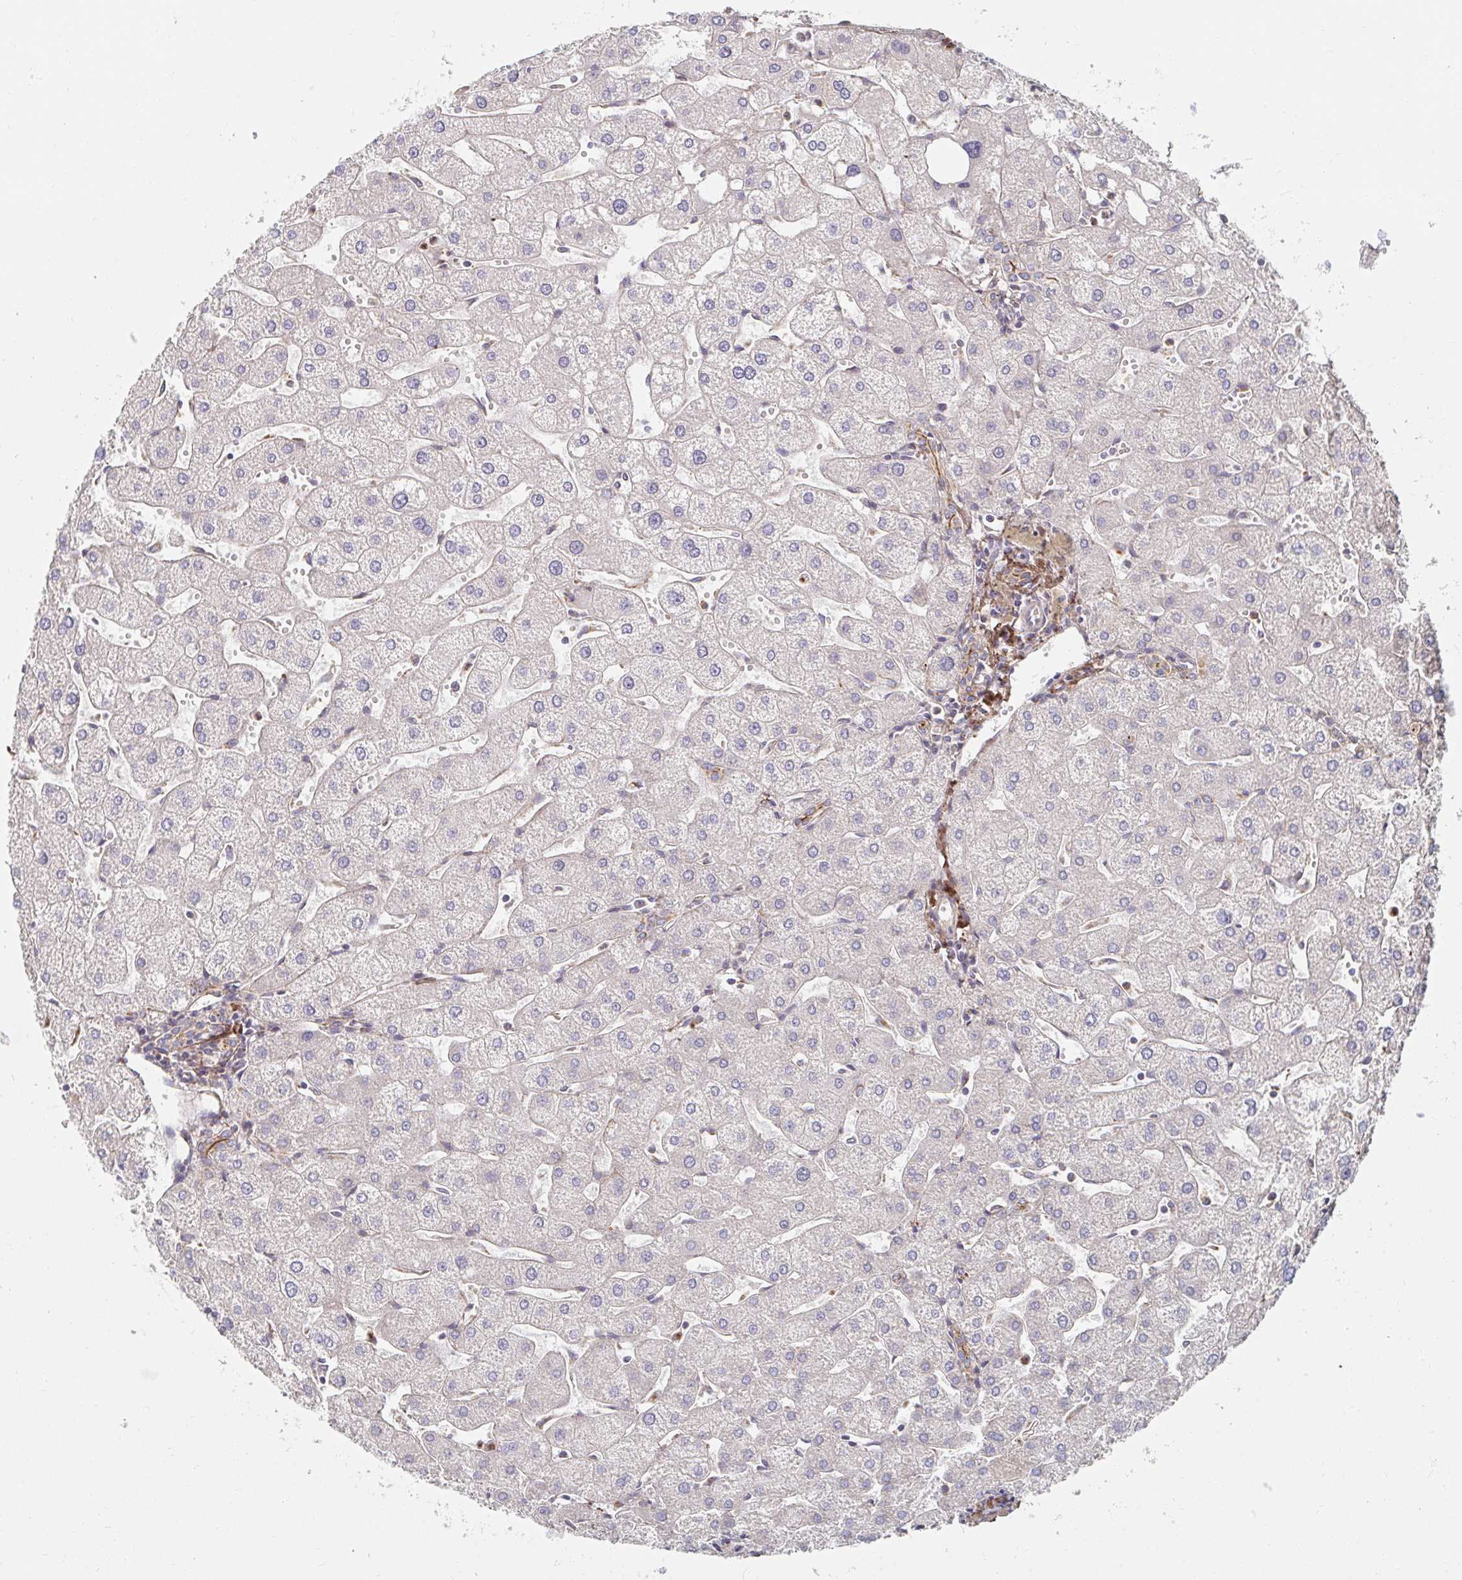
{"staining": {"intensity": "strong", "quantity": ">75%", "location": "cytoplasmic/membranous"}, "tissue": "liver", "cell_type": "Cholangiocytes", "image_type": "normal", "snomed": [{"axis": "morphology", "description": "Normal tissue, NOS"}, {"axis": "topography", "description": "Liver"}], "caption": "Liver stained with a brown dye shows strong cytoplasmic/membranous positive positivity in about >75% of cholangiocytes.", "gene": "MAVS", "patient": {"sex": "male", "age": 67}}